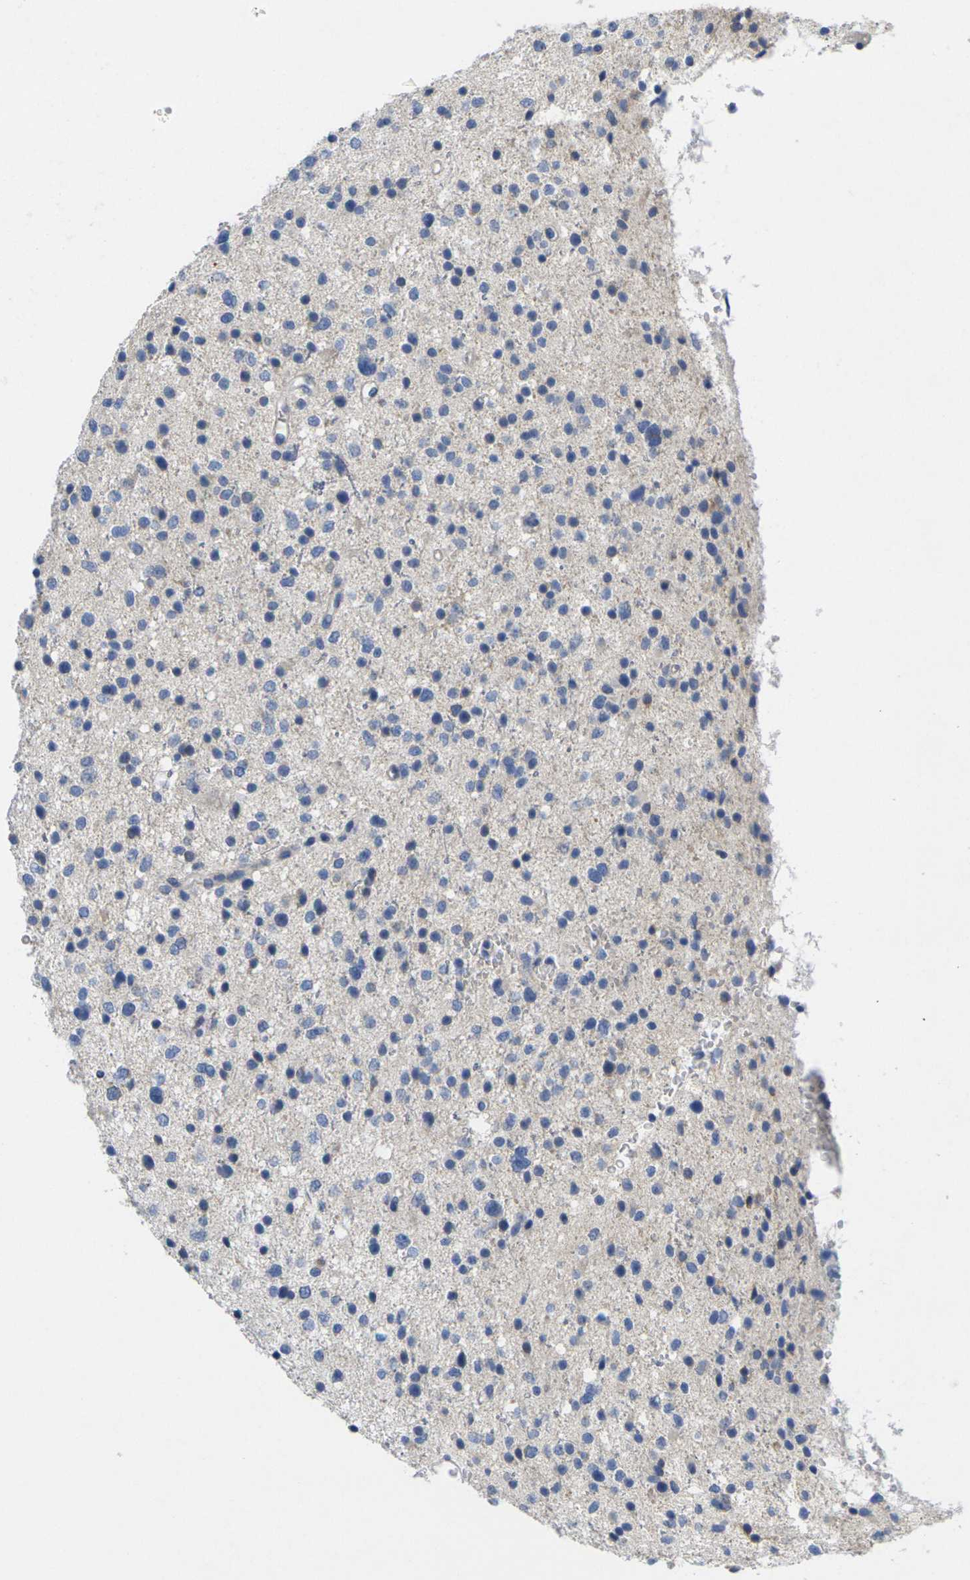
{"staining": {"intensity": "negative", "quantity": "none", "location": "none"}, "tissue": "glioma", "cell_type": "Tumor cells", "image_type": "cancer", "snomed": [{"axis": "morphology", "description": "Glioma, malignant, Low grade"}, {"axis": "topography", "description": "Brain"}], "caption": "Immunohistochemistry (IHC) of human malignant glioma (low-grade) displays no positivity in tumor cells.", "gene": "TNNI3", "patient": {"sex": "female", "age": 37}}